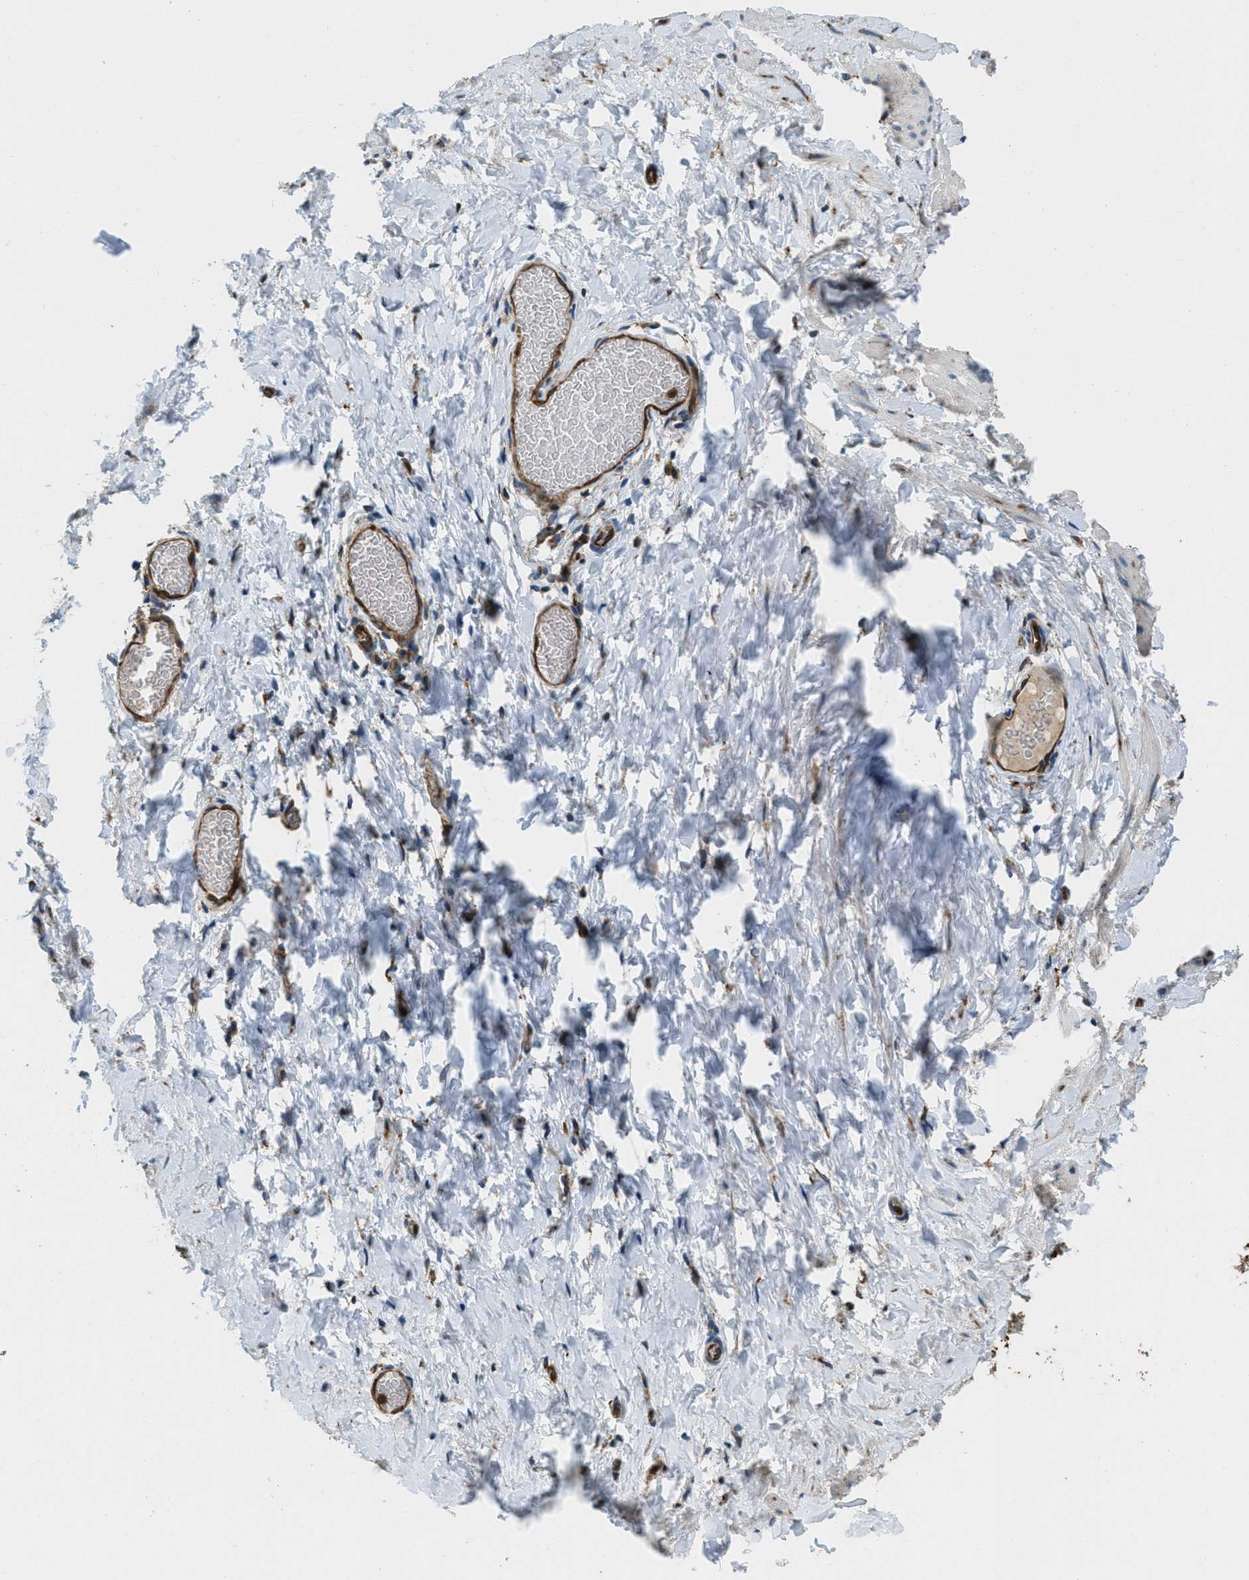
{"staining": {"intensity": "weak", "quantity": "<25%", "location": "cytoplasmic/membranous"}, "tissue": "smooth muscle", "cell_type": "Smooth muscle cells", "image_type": "normal", "snomed": [{"axis": "morphology", "description": "Normal tissue, NOS"}, {"axis": "topography", "description": "Smooth muscle"}], "caption": "Immunohistochemical staining of unremarkable human smooth muscle displays no significant positivity in smooth muscle cells. Nuclei are stained in blue.", "gene": "GIMAP8", "patient": {"sex": "male", "age": 16}}